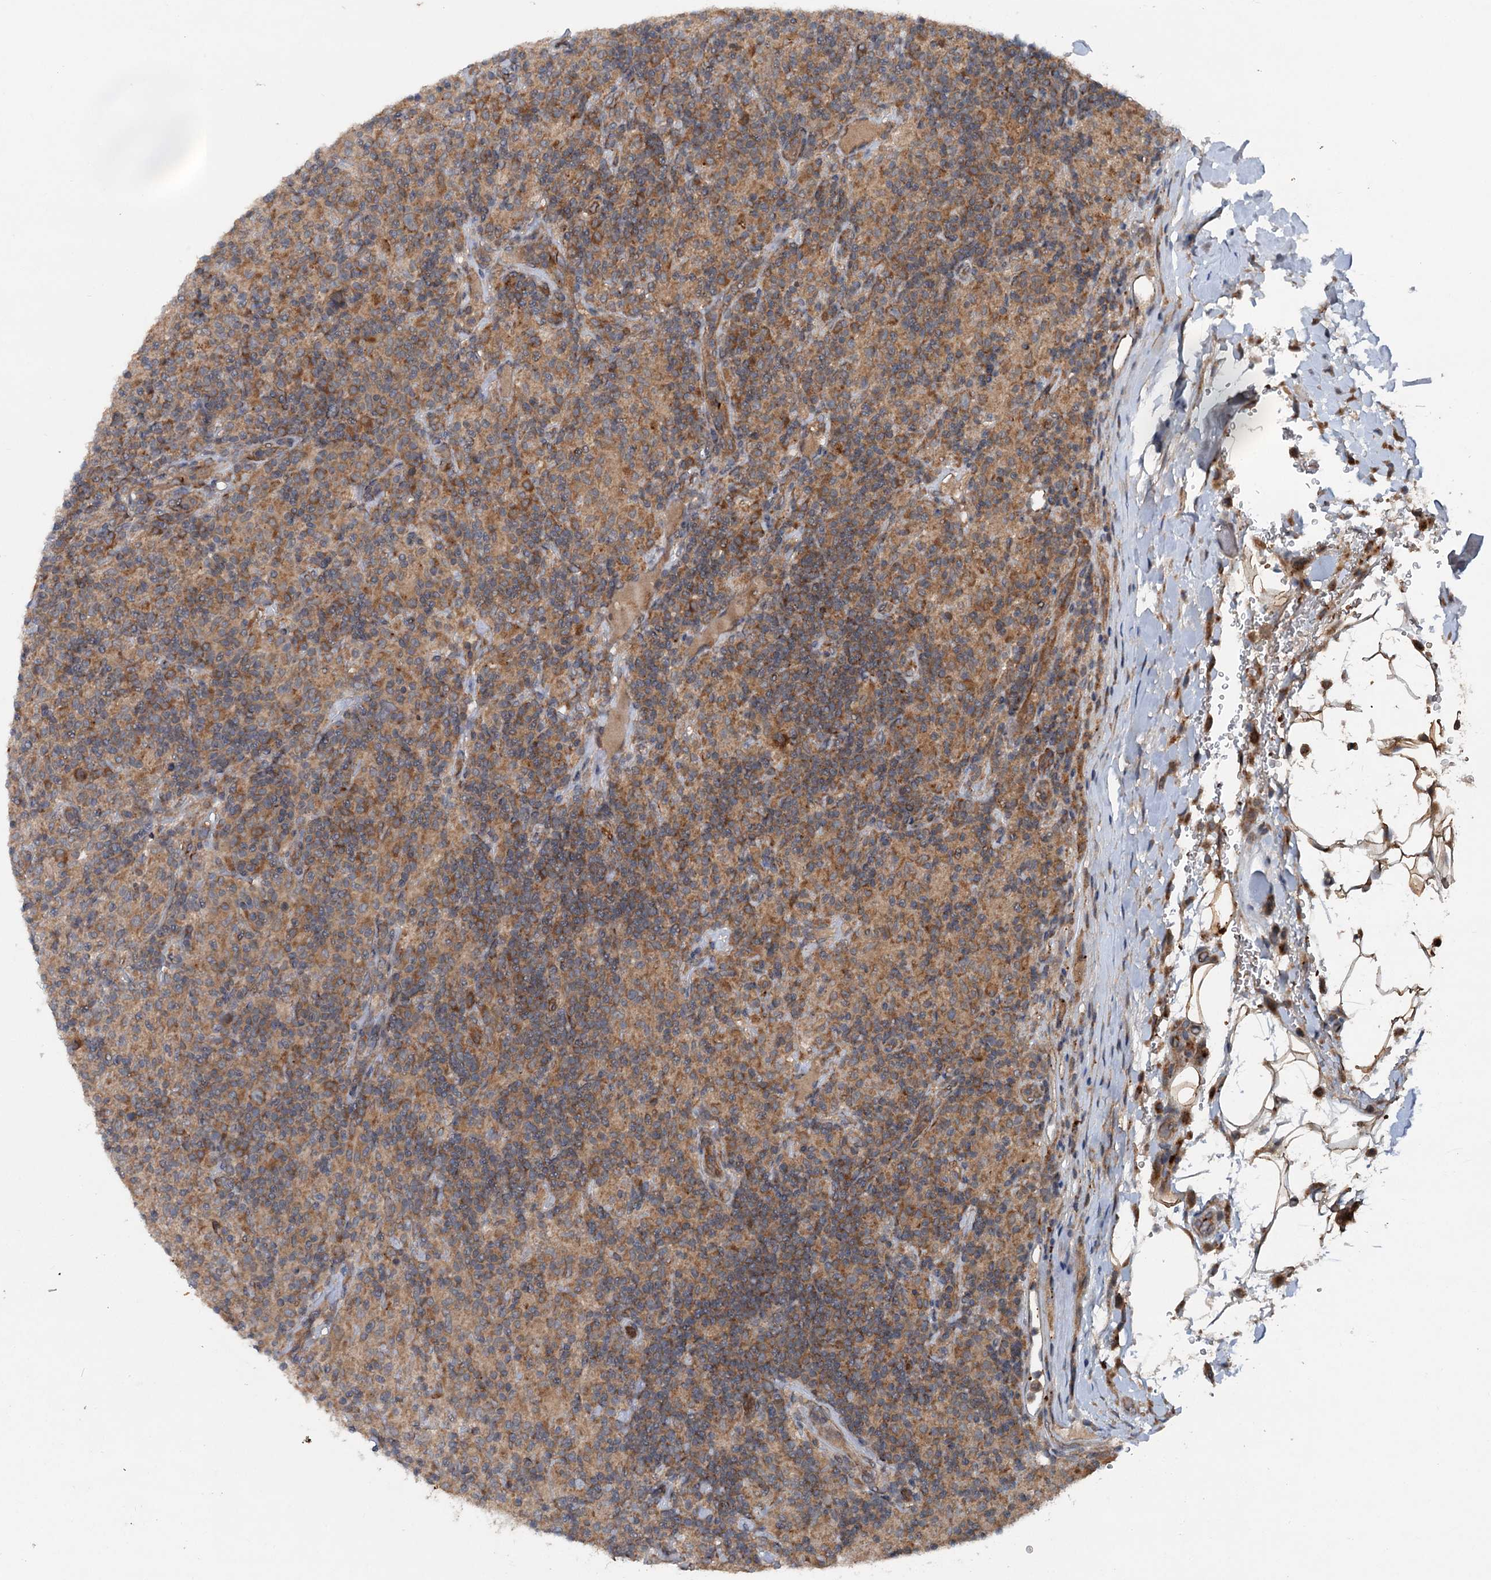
{"staining": {"intensity": "moderate", "quantity": ">75%", "location": "cytoplasmic/membranous"}, "tissue": "lymphoma", "cell_type": "Tumor cells", "image_type": "cancer", "snomed": [{"axis": "morphology", "description": "Hodgkin's disease, NOS"}, {"axis": "topography", "description": "Lymph node"}], "caption": "Moderate cytoplasmic/membranous positivity is identified in approximately >75% of tumor cells in lymphoma.", "gene": "N4BP2L2", "patient": {"sex": "male", "age": 70}}